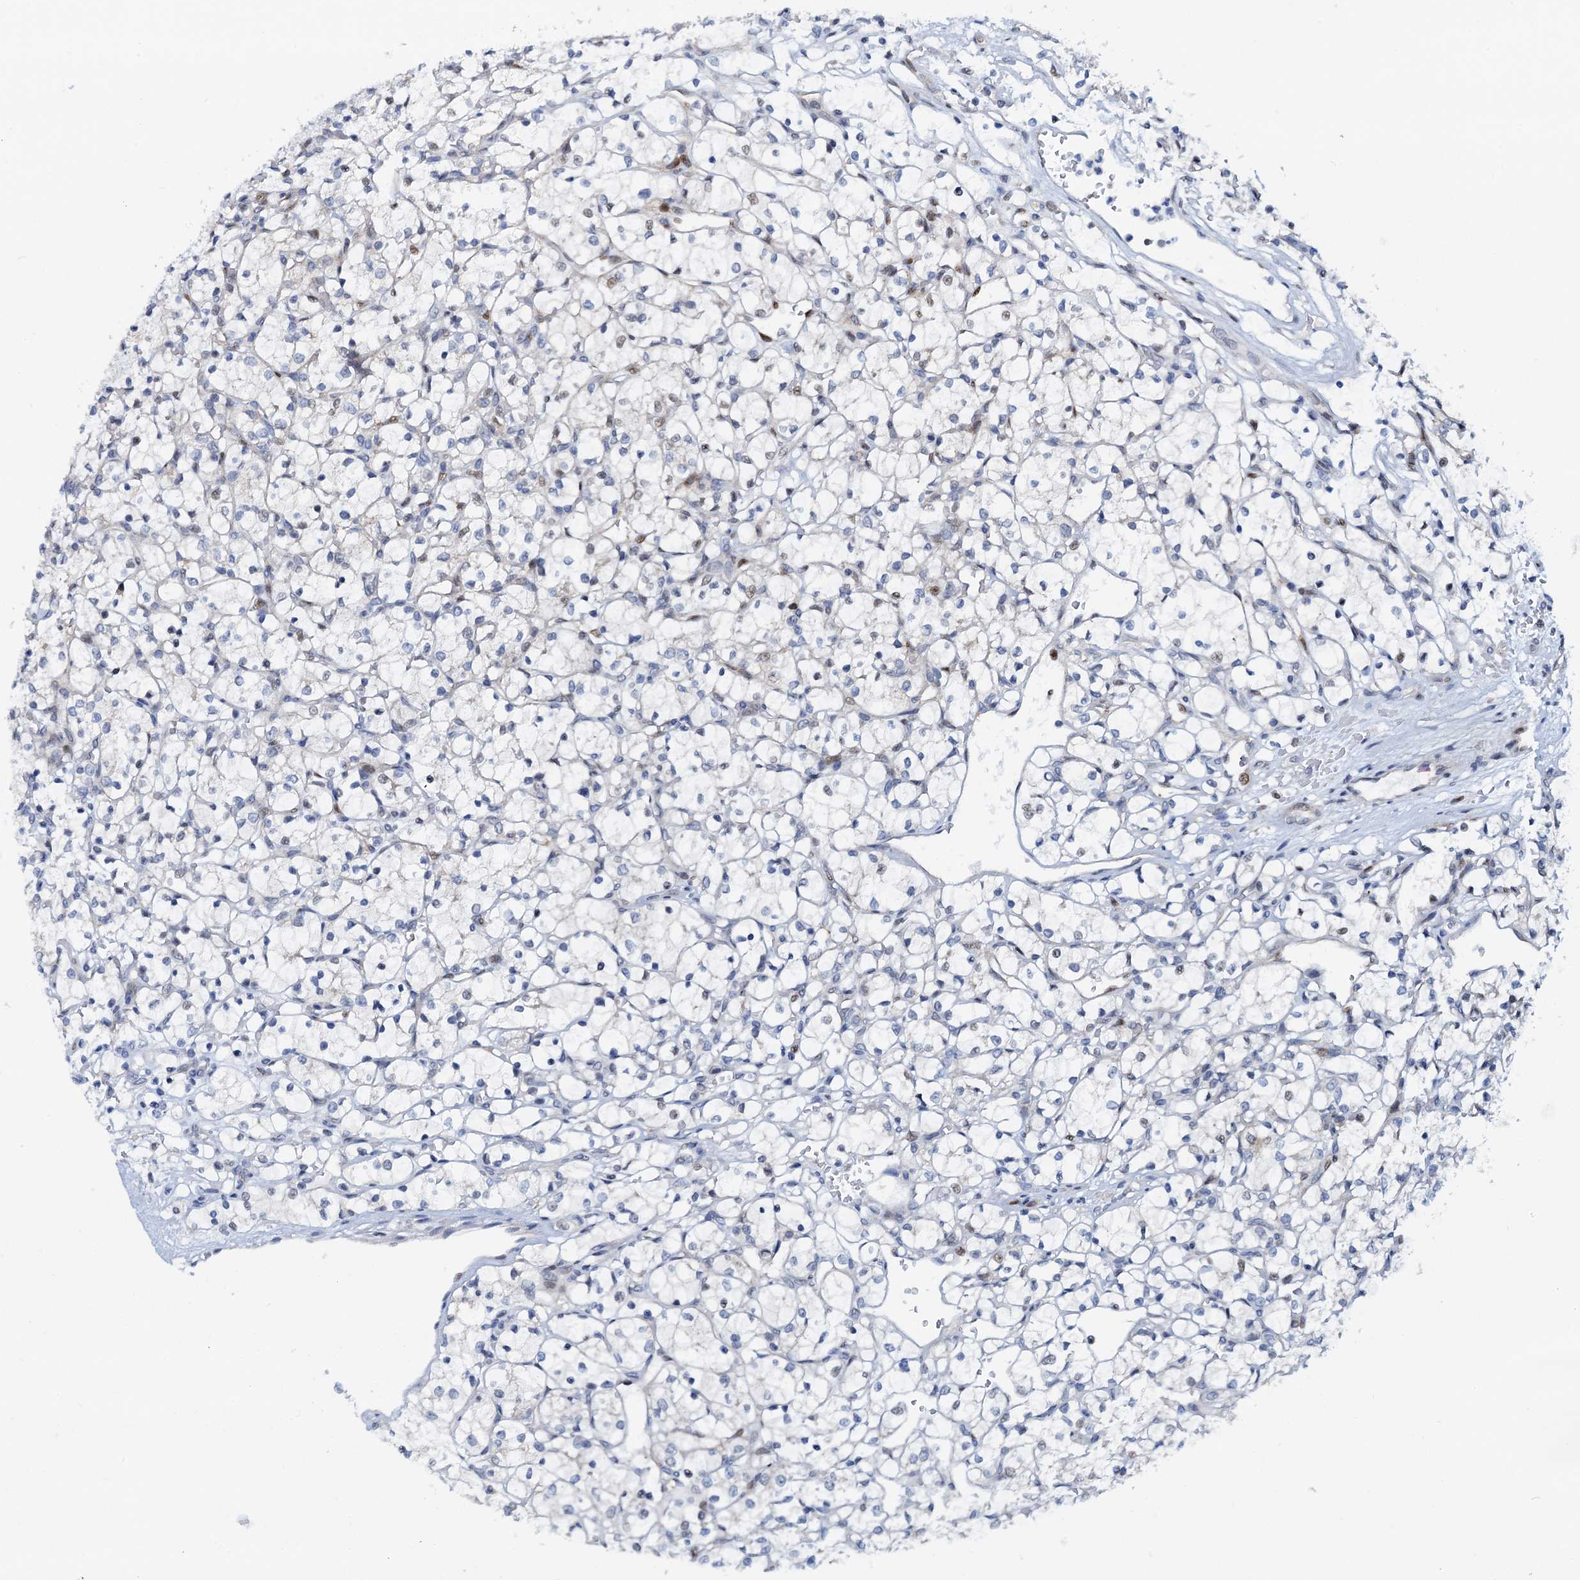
{"staining": {"intensity": "moderate", "quantity": "<25%", "location": "nuclear"}, "tissue": "renal cancer", "cell_type": "Tumor cells", "image_type": "cancer", "snomed": [{"axis": "morphology", "description": "Adenocarcinoma, NOS"}, {"axis": "topography", "description": "Kidney"}], "caption": "Renal adenocarcinoma stained with DAB immunohistochemistry (IHC) exhibits low levels of moderate nuclear positivity in about <25% of tumor cells.", "gene": "PTGES3", "patient": {"sex": "female", "age": 69}}